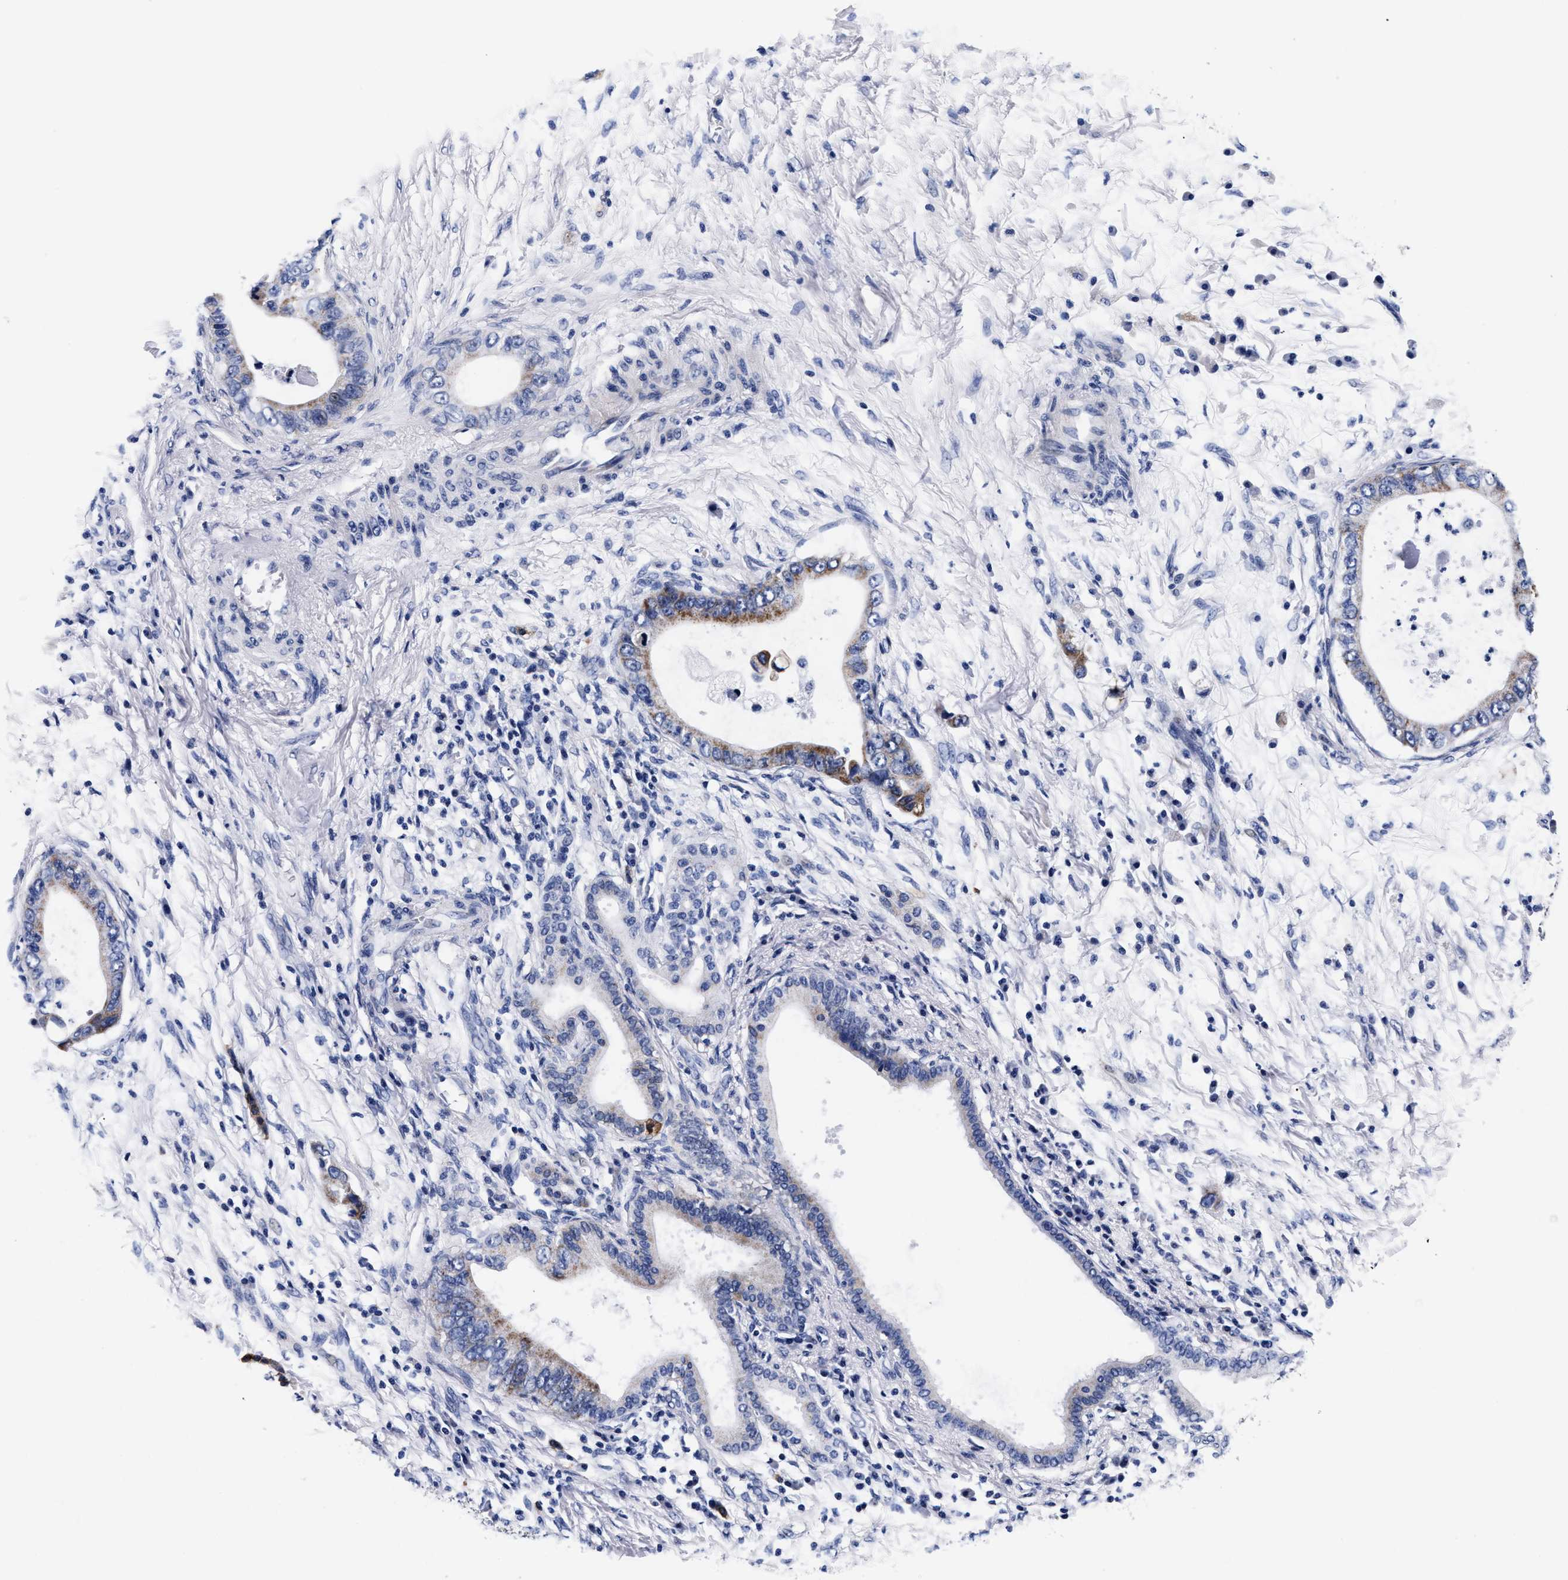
{"staining": {"intensity": "moderate", "quantity": "25%-75%", "location": "cytoplasmic/membranous"}, "tissue": "pancreatic cancer", "cell_type": "Tumor cells", "image_type": "cancer", "snomed": [{"axis": "morphology", "description": "Adenocarcinoma, NOS"}, {"axis": "topography", "description": "Pancreas"}], "caption": "Human pancreatic adenocarcinoma stained with a protein marker reveals moderate staining in tumor cells.", "gene": "RAB3B", "patient": {"sex": "male", "age": 77}}